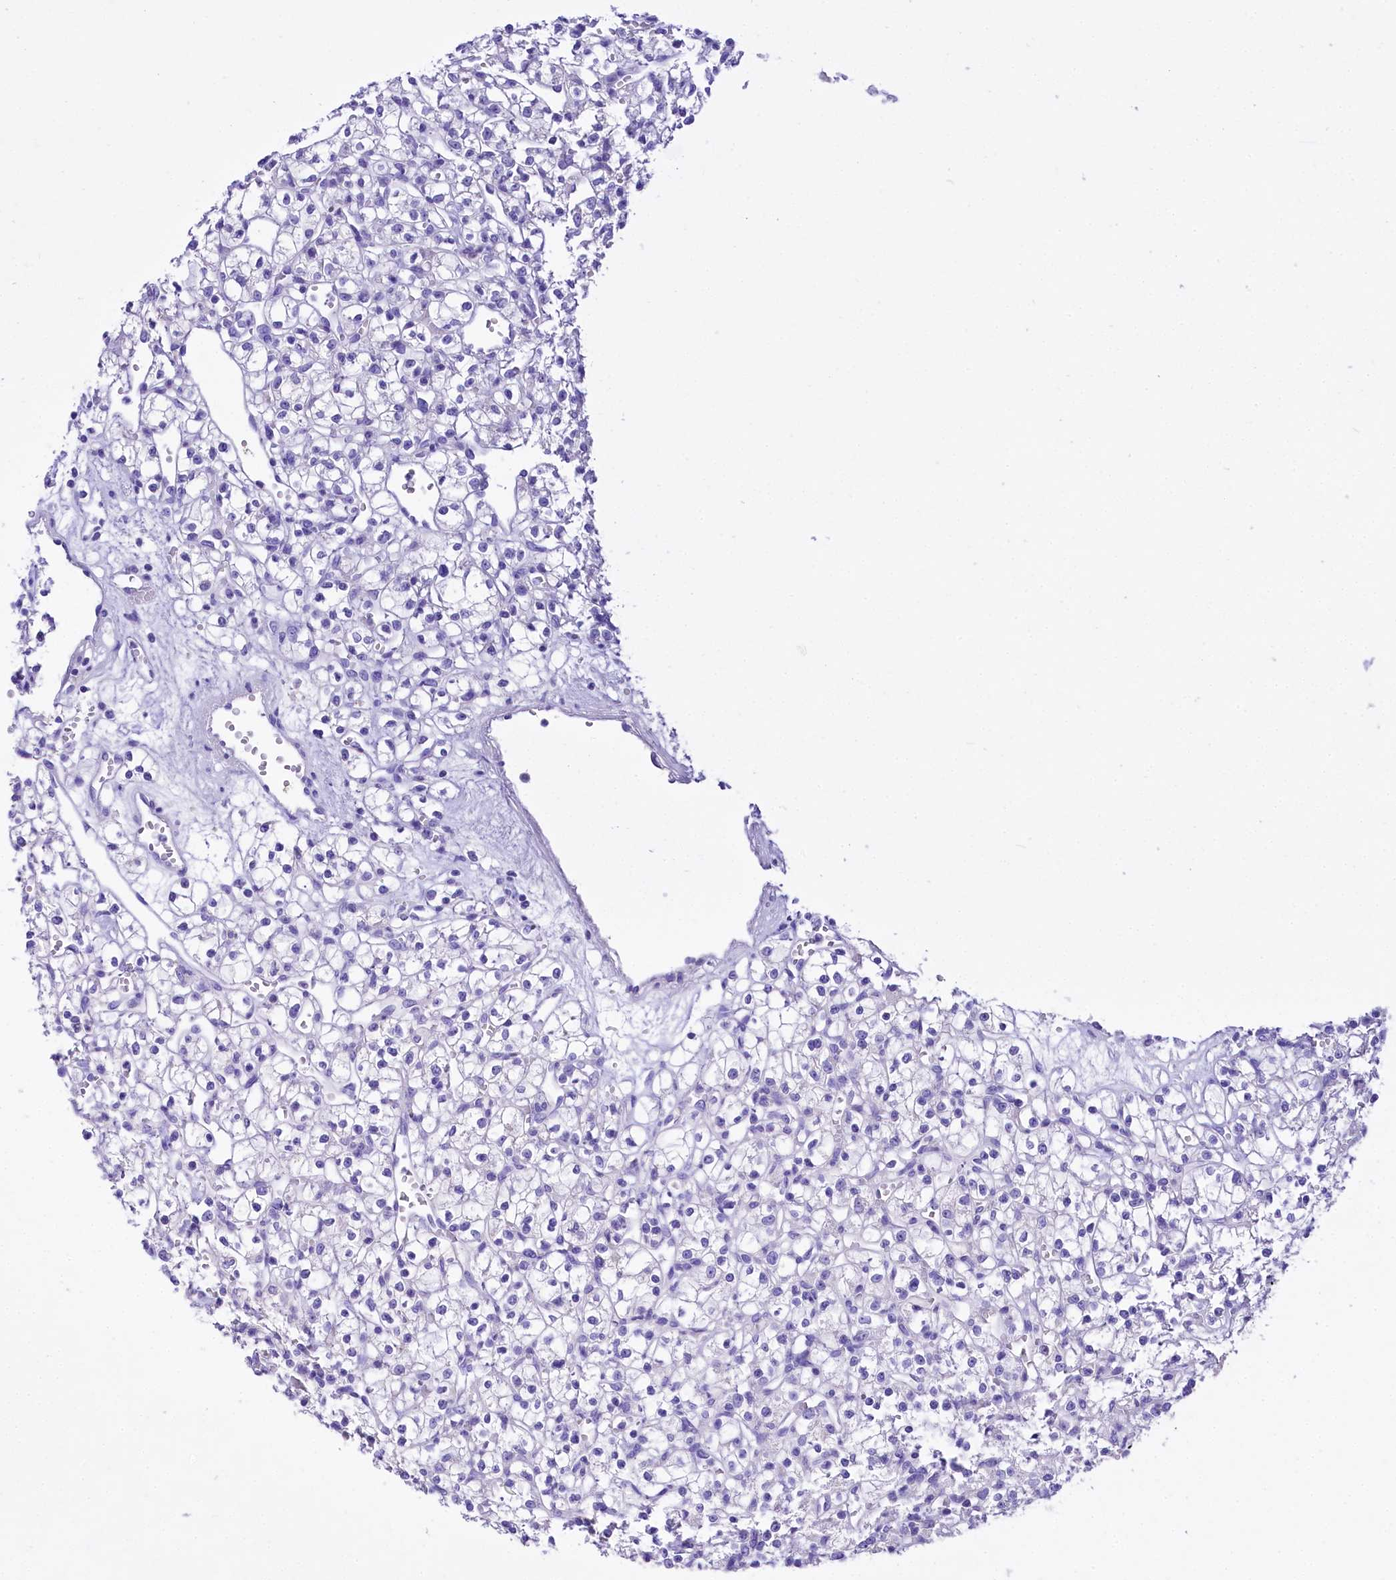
{"staining": {"intensity": "negative", "quantity": "none", "location": "none"}, "tissue": "renal cancer", "cell_type": "Tumor cells", "image_type": "cancer", "snomed": [{"axis": "morphology", "description": "Adenocarcinoma, NOS"}, {"axis": "topography", "description": "Kidney"}], "caption": "Tumor cells are negative for brown protein staining in adenocarcinoma (renal). (Brightfield microscopy of DAB immunohistochemistry at high magnification).", "gene": "A2ML1", "patient": {"sex": "female", "age": 59}}